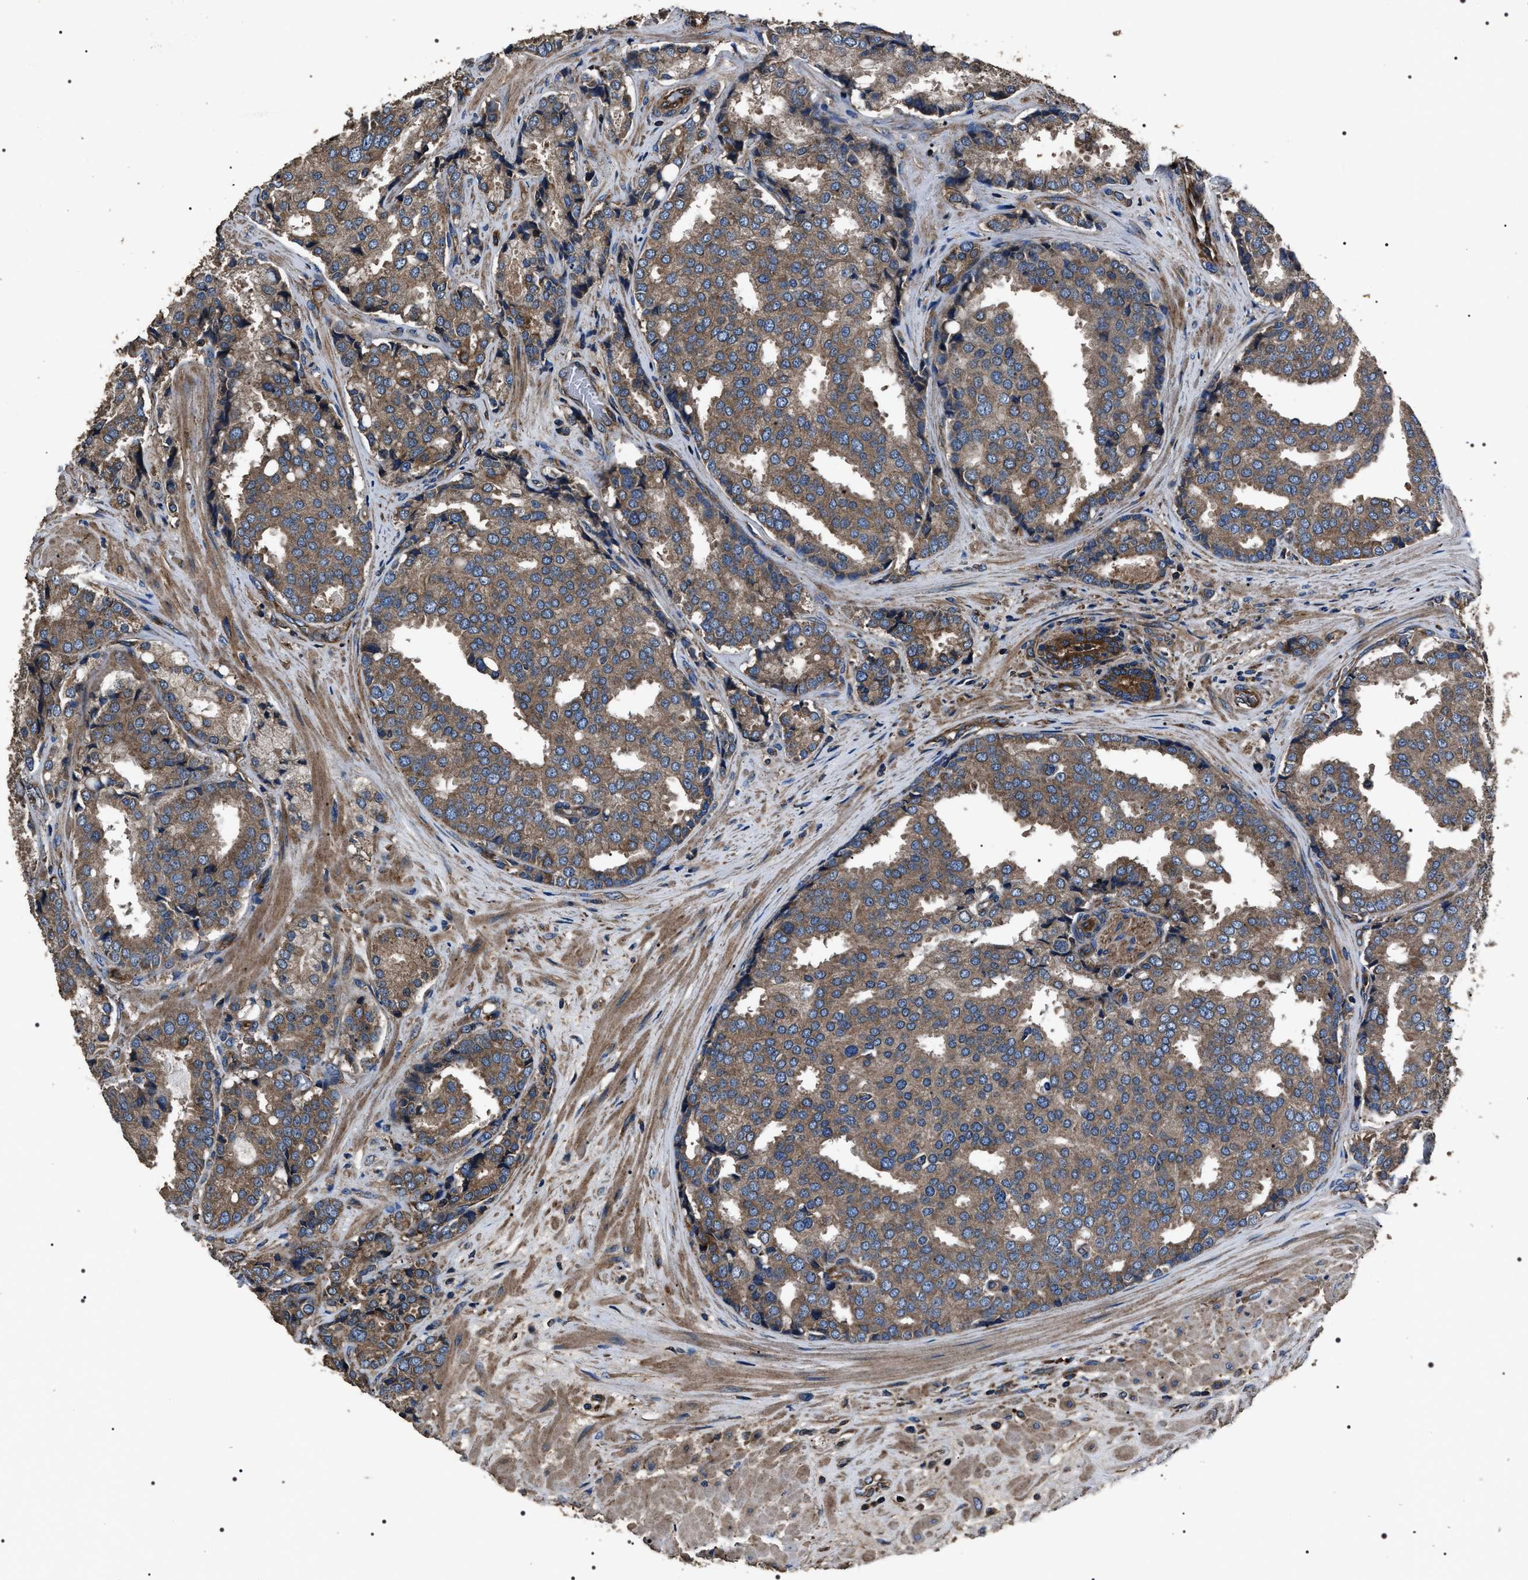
{"staining": {"intensity": "weak", "quantity": ">75%", "location": "cytoplasmic/membranous"}, "tissue": "prostate cancer", "cell_type": "Tumor cells", "image_type": "cancer", "snomed": [{"axis": "morphology", "description": "Adenocarcinoma, High grade"}, {"axis": "topography", "description": "Prostate"}], "caption": "Tumor cells exhibit low levels of weak cytoplasmic/membranous positivity in approximately >75% of cells in prostate cancer (high-grade adenocarcinoma).", "gene": "HSCB", "patient": {"sex": "male", "age": 50}}